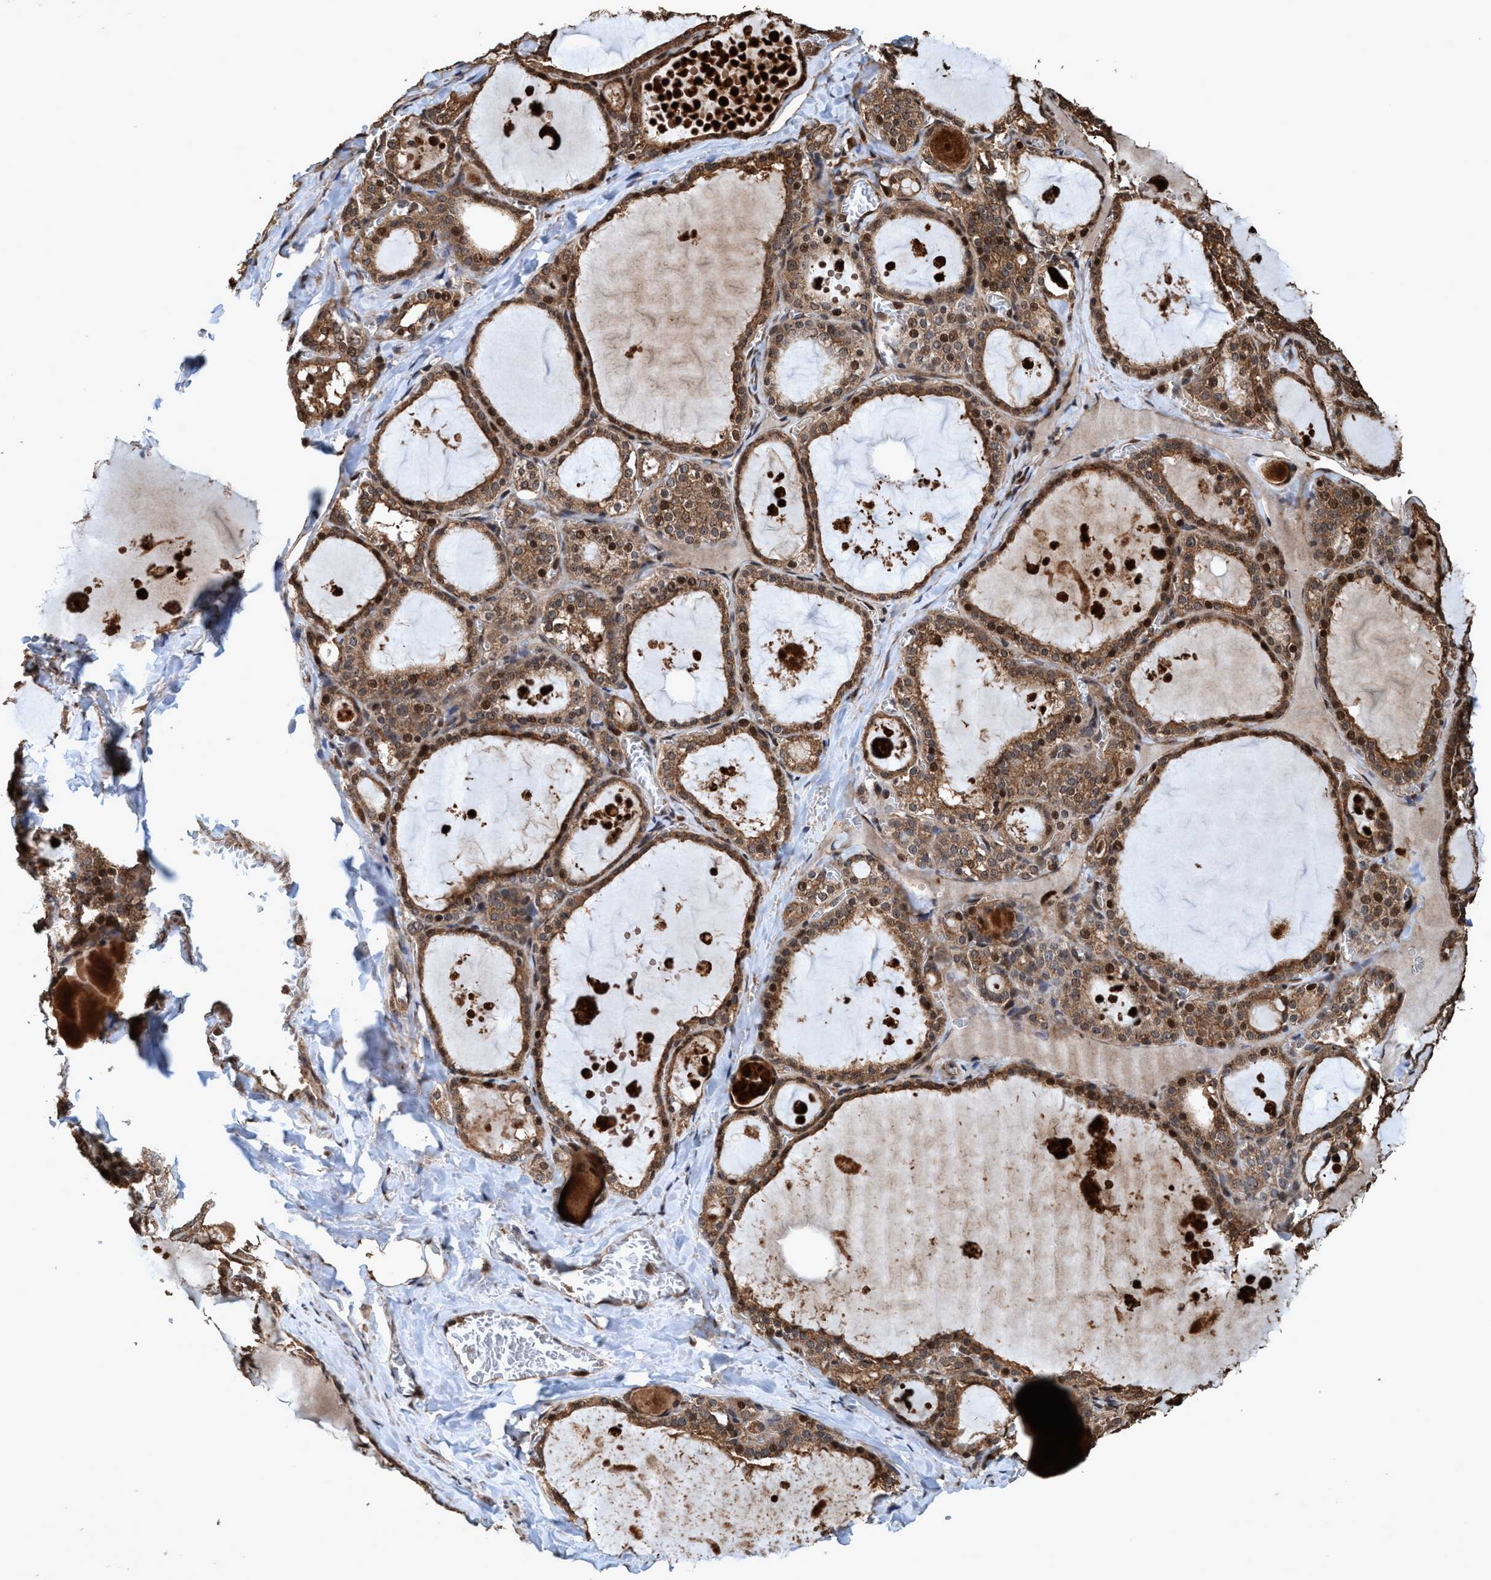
{"staining": {"intensity": "moderate", "quantity": ">75%", "location": "cytoplasmic/membranous,nuclear"}, "tissue": "thyroid gland", "cell_type": "Glandular cells", "image_type": "normal", "snomed": [{"axis": "morphology", "description": "Normal tissue, NOS"}, {"axis": "topography", "description": "Thyroid gland"}], "caption": "Immunohistochemistry histopathology image of normal thyroid gland: human thyroid gland stained using immunohistochemistry displays medium levels of moderate protein expression localized specifically in the cytoplasmic/membranous,nuclear of glandular cells, appearing as a cytoplasmic/membranous,nuclear brown color.", "gene": "TRPC7", "patient": {"sex": "male", "age": 56}}